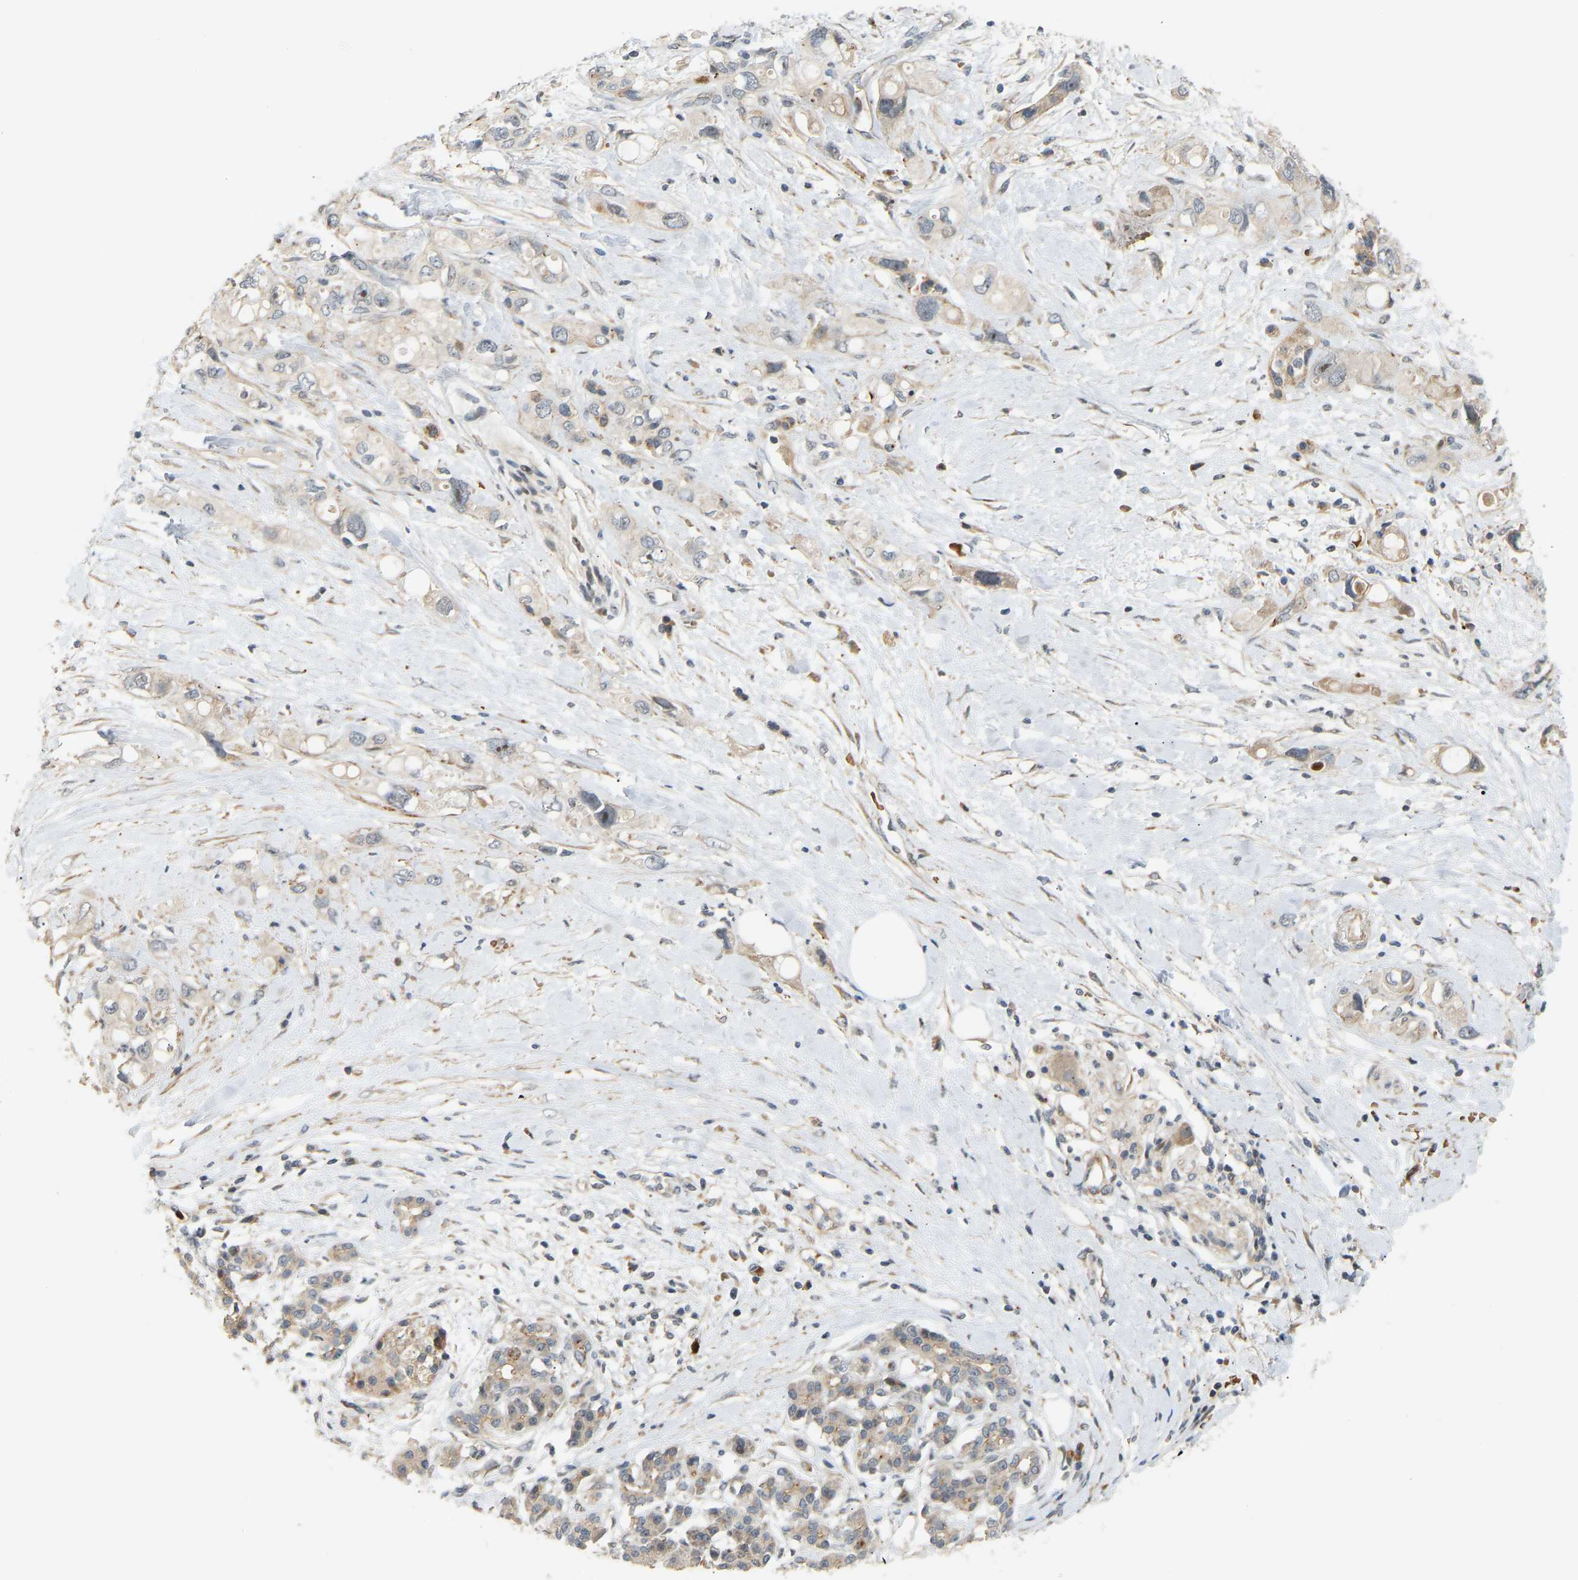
{"staining": {"intensity": "moderate", "quantity": "<25%", "location": "cytoplasmic/membranous"}, "tissue": "pancreatic cancer", "cell_type": "Tumor cells", "image_type": "cancer", "snomed": [{"axis": "morphology", "description": "Adenocarcinoma, NOS"}, {"axis": "topography", "description": "Pancreas"}], "caption": "Human adenocarcinoma (pancreatic) stained with a brown dye exhibits moderate cytoplasmic/membranous positive staining in about <25% of tumor cells.", "gene": "POGLUT2", "patient": {"sex": "female", "age": 56}}